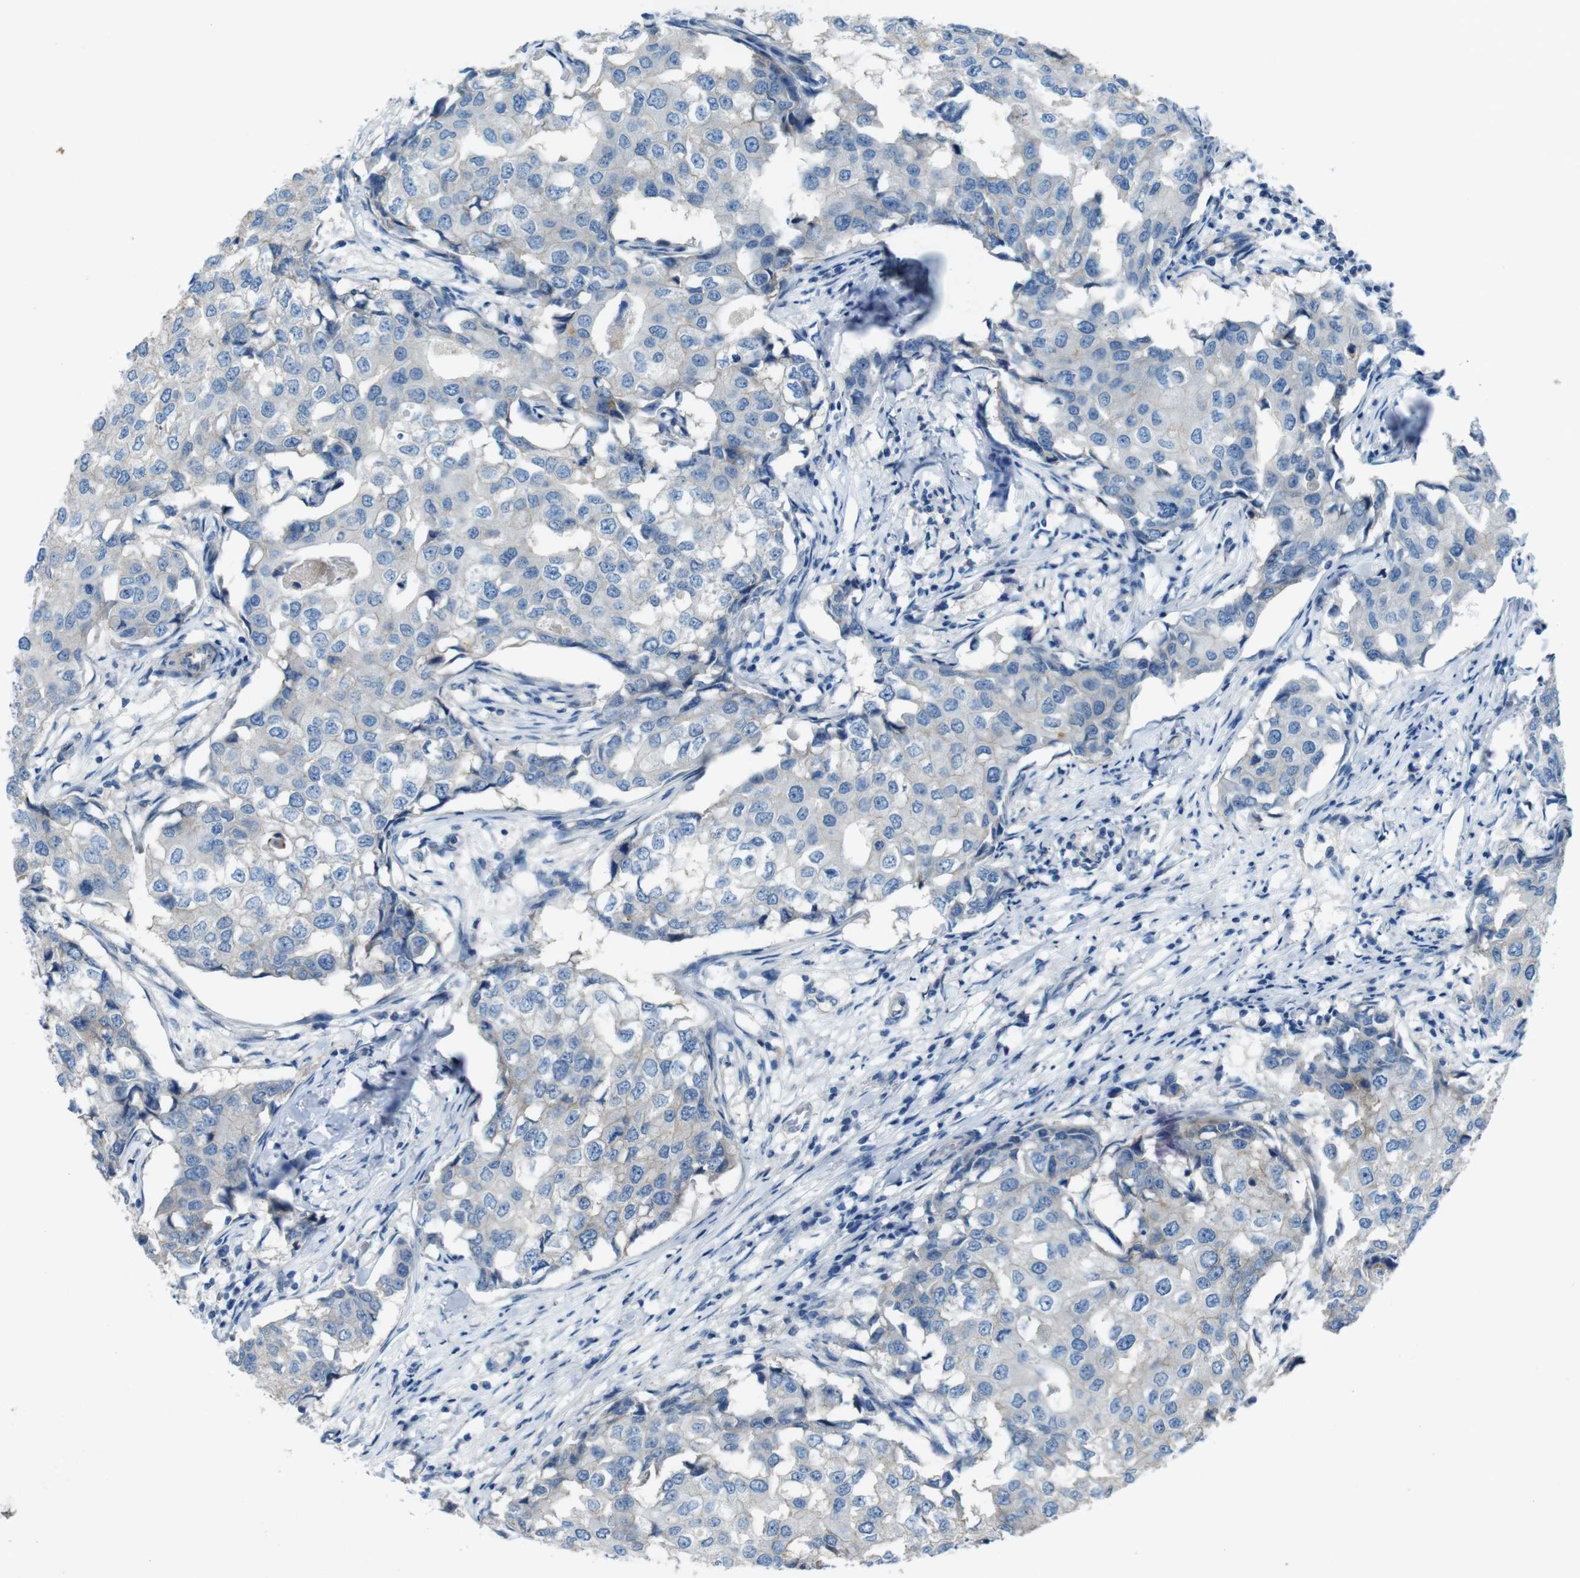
{"staining": {"intensity": "negative", "quantity": "none", "location": "none"}, "tissue": "breast cancer", "cell_type": "Tumor cells", "image_type": "cancer", "snomed": [{"axis": "morphology", "description": "Duct carcinoma"}, {"axis": "topography", "description": "Breast"}], "caption": "Tumor cells show no significant protein staining in breast cancer (intraductal carcinoma).", "gene": "PVR", "patient": {"sex": "female", "age": 27}}